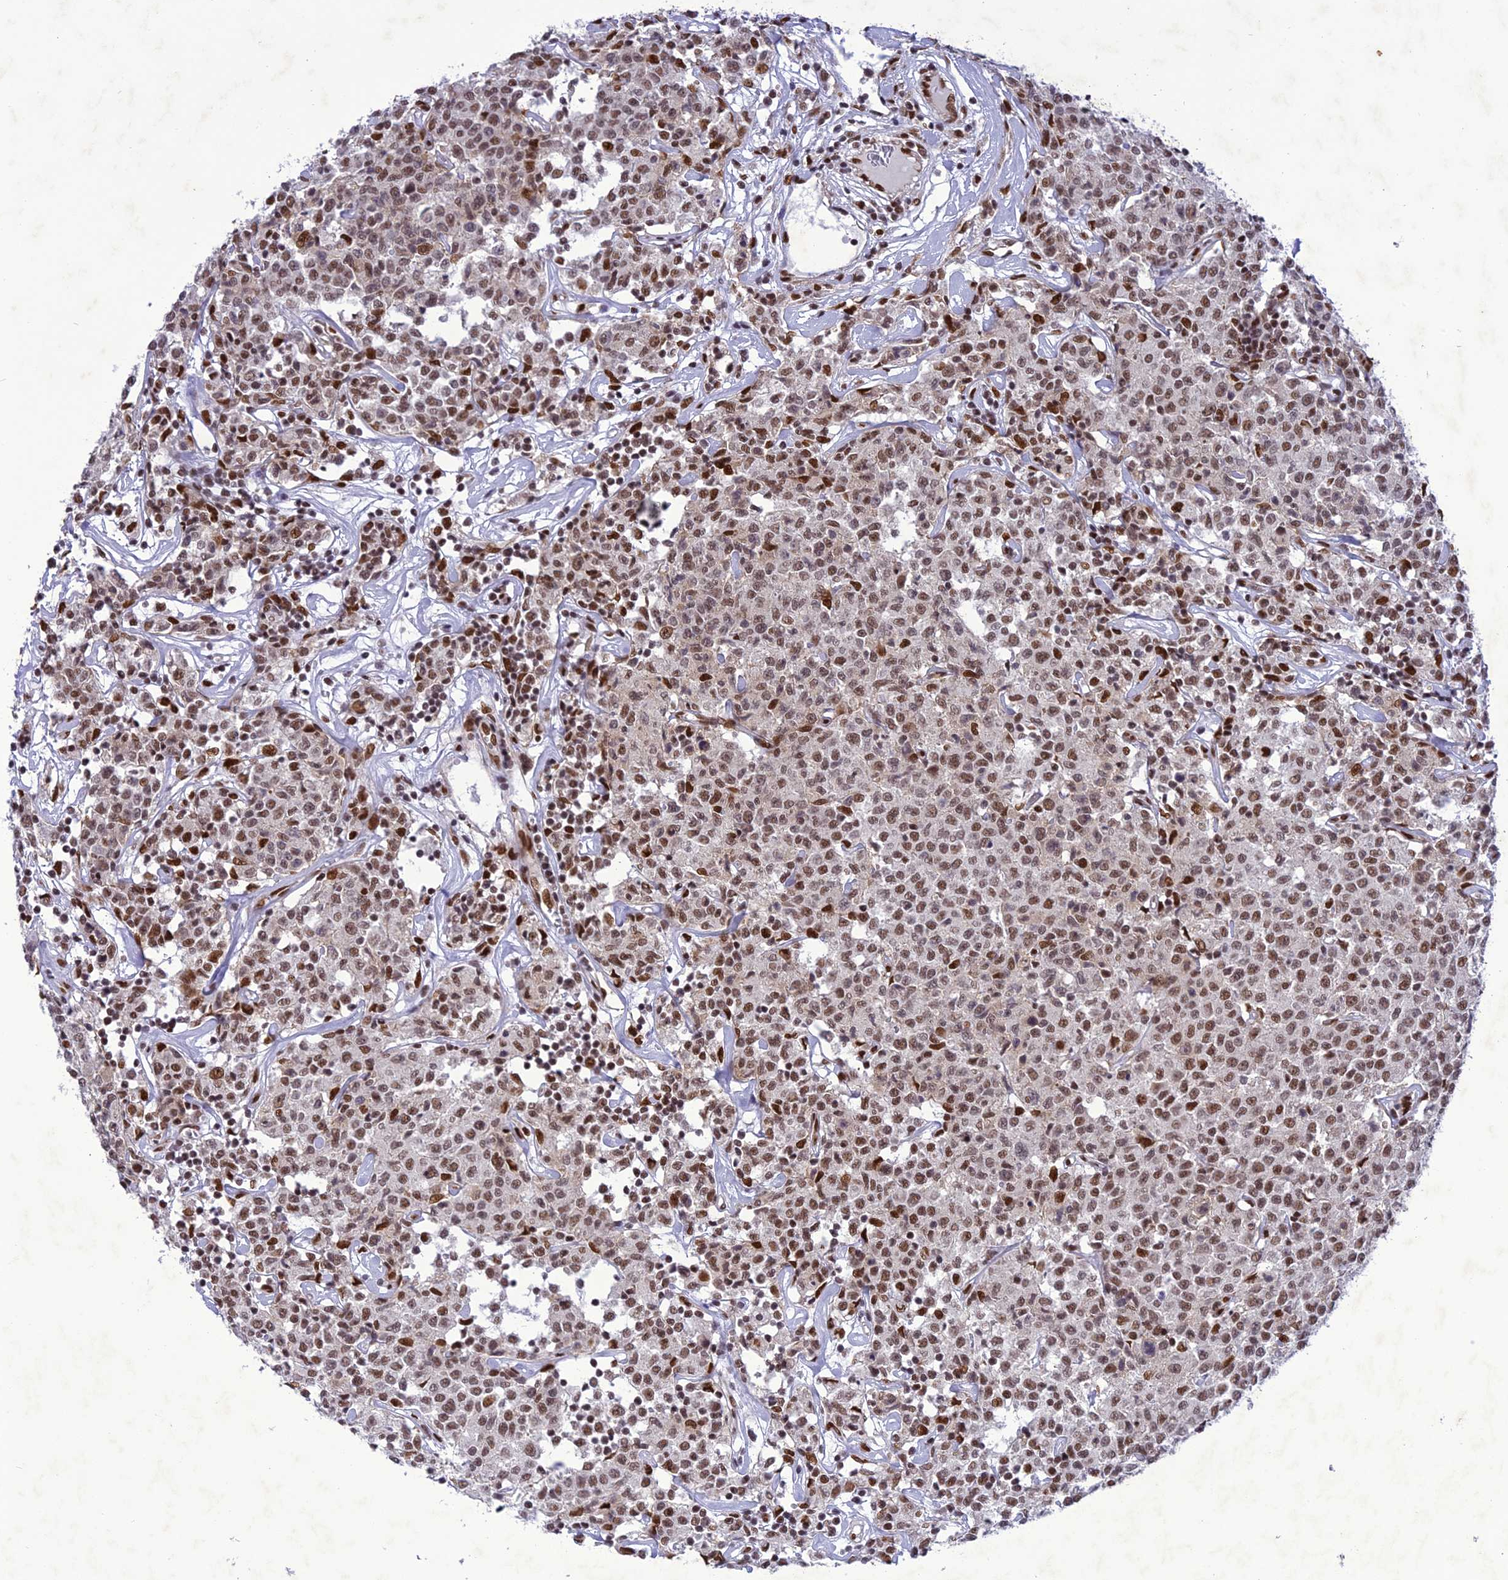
{"staining": {"intensity": "moderate", "quantity": ">75%", "location": "nuclear"}, "tissue": "lymphoma", "cell_type": "Tumor cells", "image_type": "cancer", "snomed": [{"axis": "morphology", "description": "Malignant lymphoma, non-Hodgkin's type, Low grade"}, {"axis": "topography", "description": "Small intestine"}], "caption": "An image of malignant lymphoma, non-Hodgkin's type (low-grade) stained for a protein demonstrates moderate nuclear brown staining in tumor cells.", "gene": "DDX1", "patient": {"sex": "female", "age": 59}}